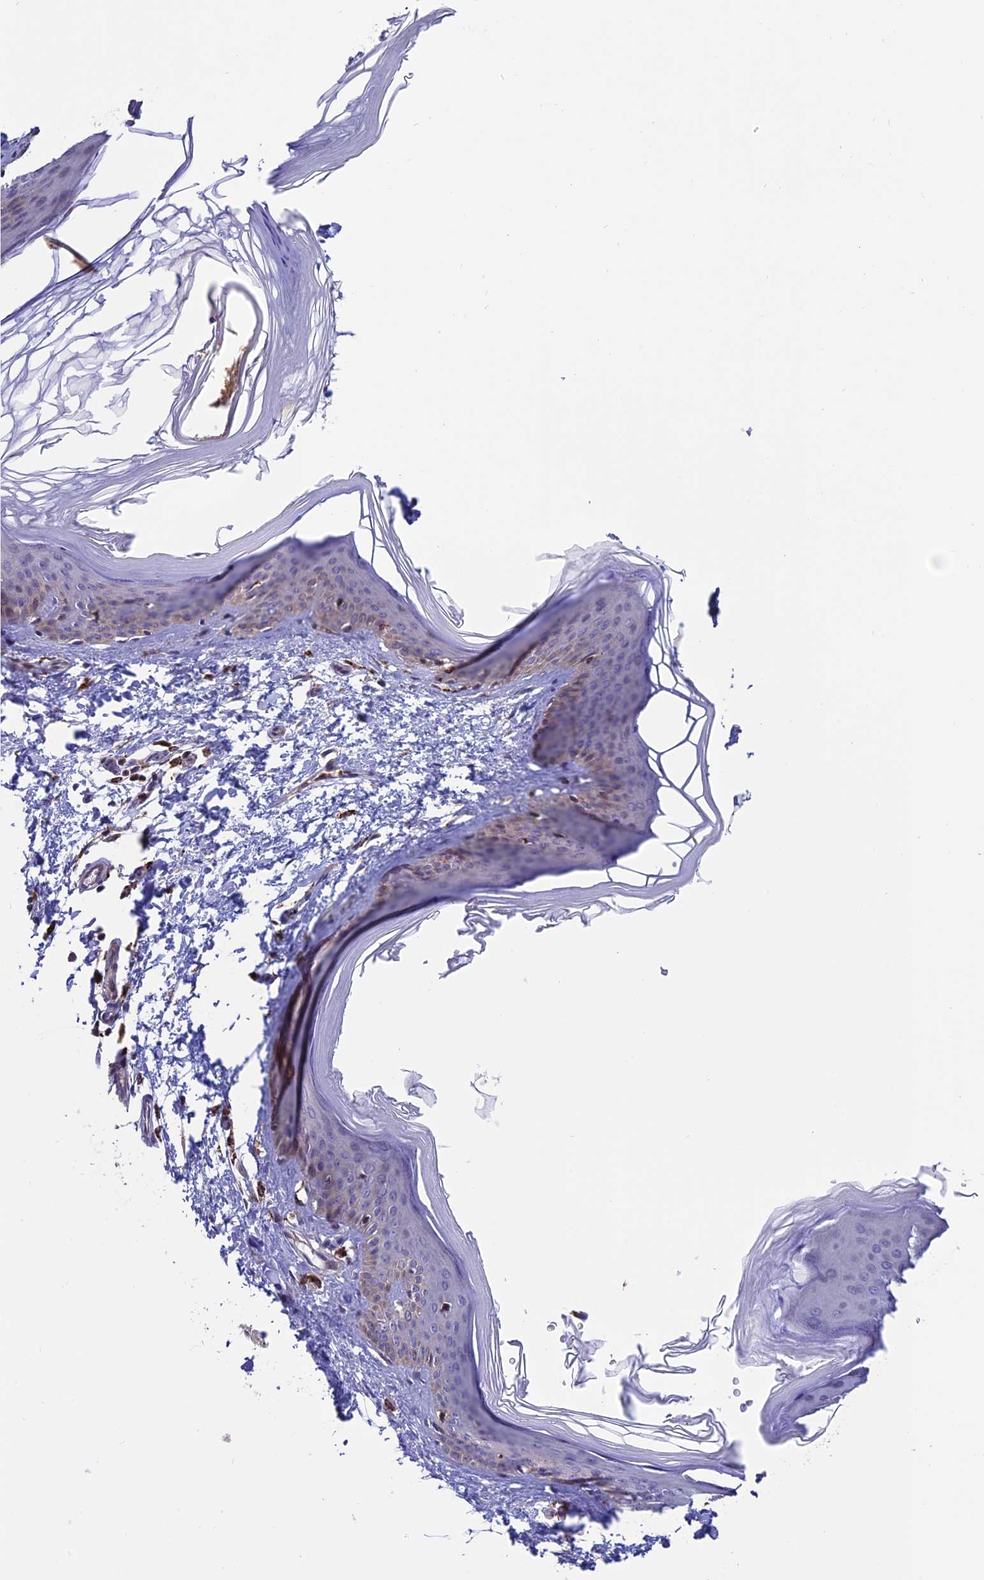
{"staining": {"intensity": "moderate", "quantity": ">75%", "location": "cytoplasmic/membranous,nuclear"}, "tissue": "skin", "cell_type": "Fibroblasts", "image_type": "normal", "snomed": [{"axis": "morphology", "description": "Normal tissue, NOS"}, {"axis": "topography", "description": "Skin"}], "caption": "Immunohistochemistry of normal human skin displays medium levels of moderate cytoplasmic/membranous,nuclear positivity in approximately >75% of fibroblasts.", "gene": "ARHGEF18", "patient": {"sex": "female", "age": 27}}